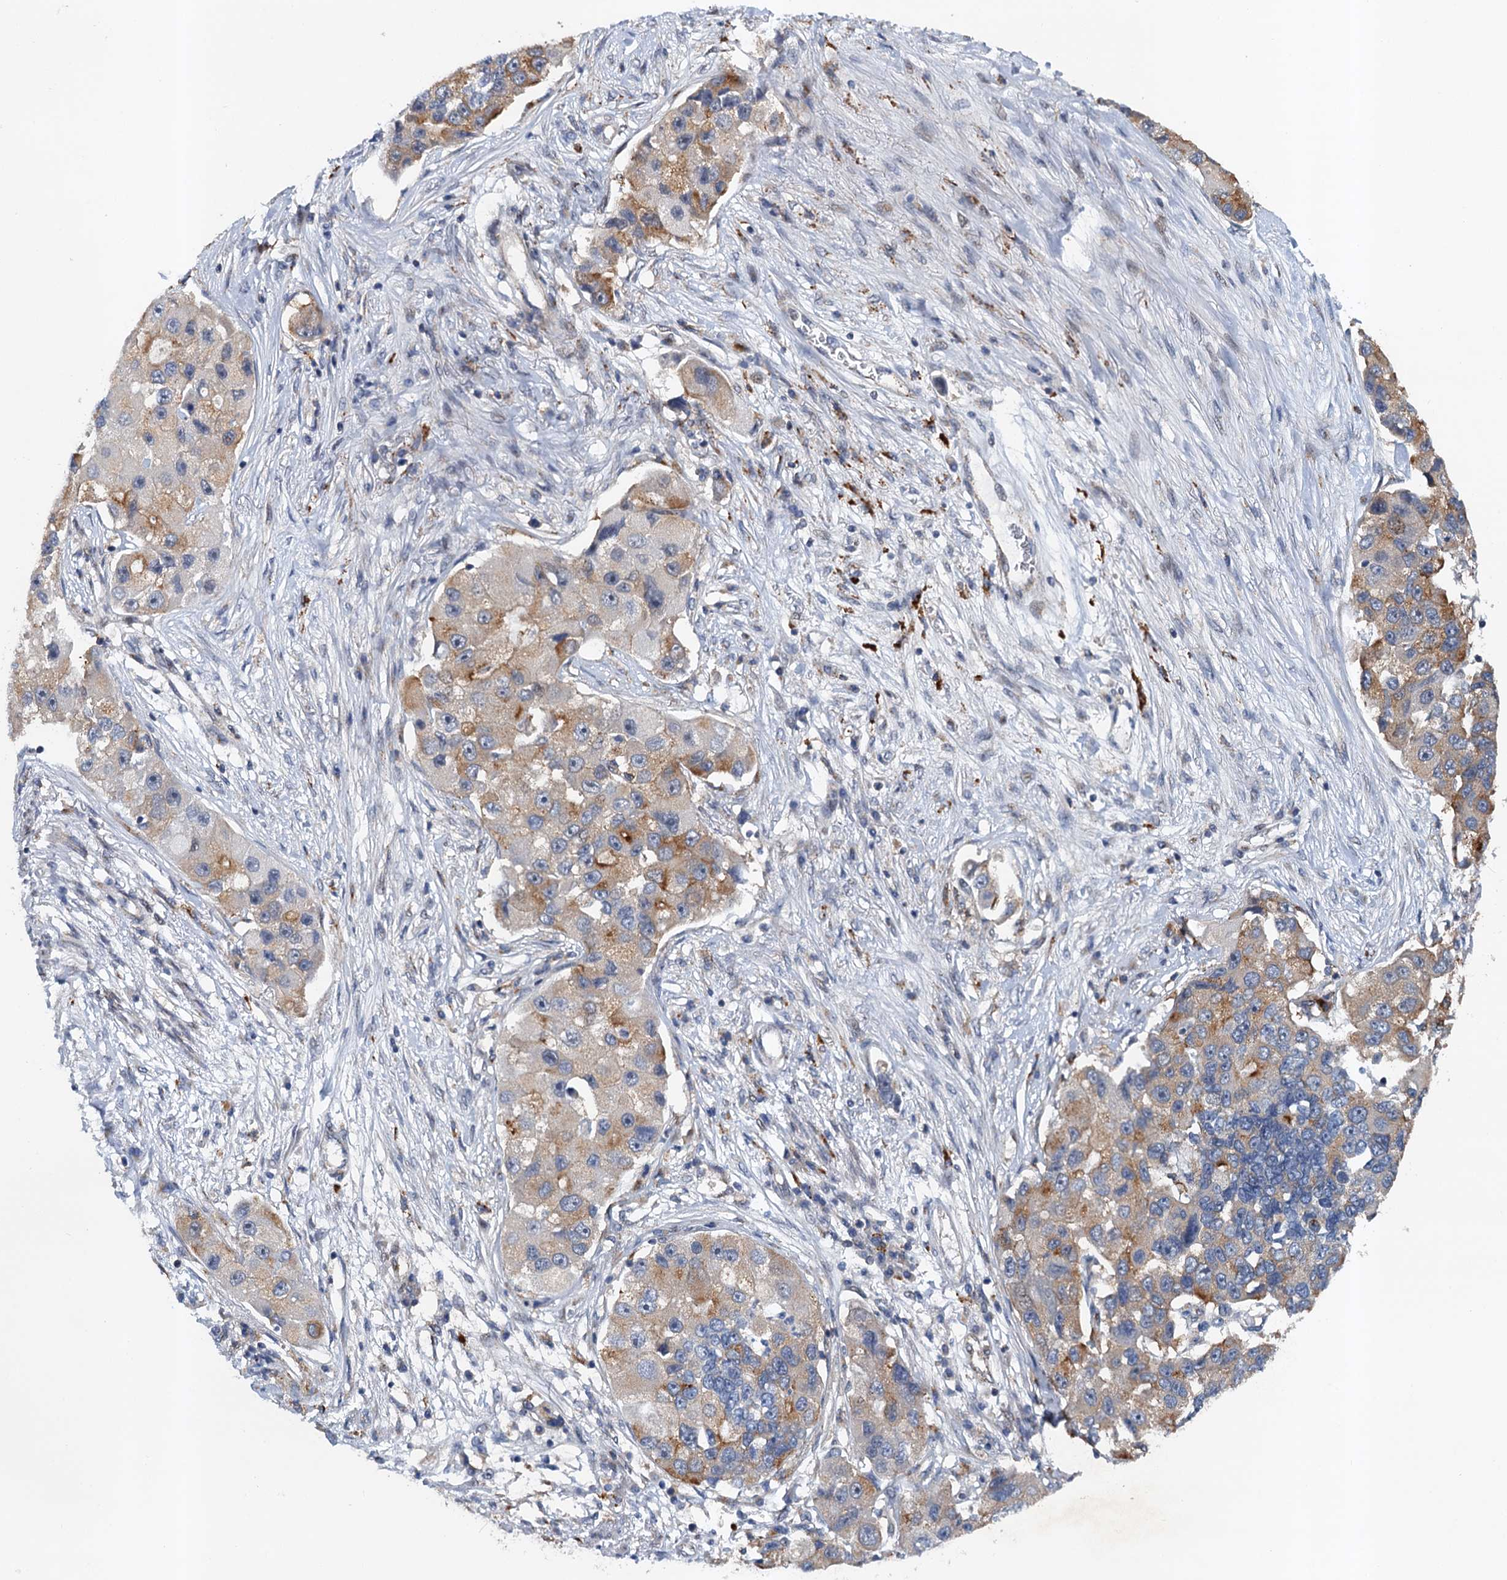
{"staining": {"intensity": "moderate", "quantity": "25%-75%", "location": "cytoplasmic/membranous"}, "tissue": "lung cancer", "cell_type": "Tumor cells", "image_type": "cancer", "snomed": [{"axis": "morphology", "description": "Adenocarcinoma, NOS"}, {"axis": "topography", "description": "Lung"}], "caption": "Human lung cancer (adenocarcinoma) stained for a protein (brown) displays moderate cytoplasmic/membranous positive positivity in about 25%-75% of tumor cells.", "gene": "NBEA", "patient": {"sex": "female", "age": 54}}